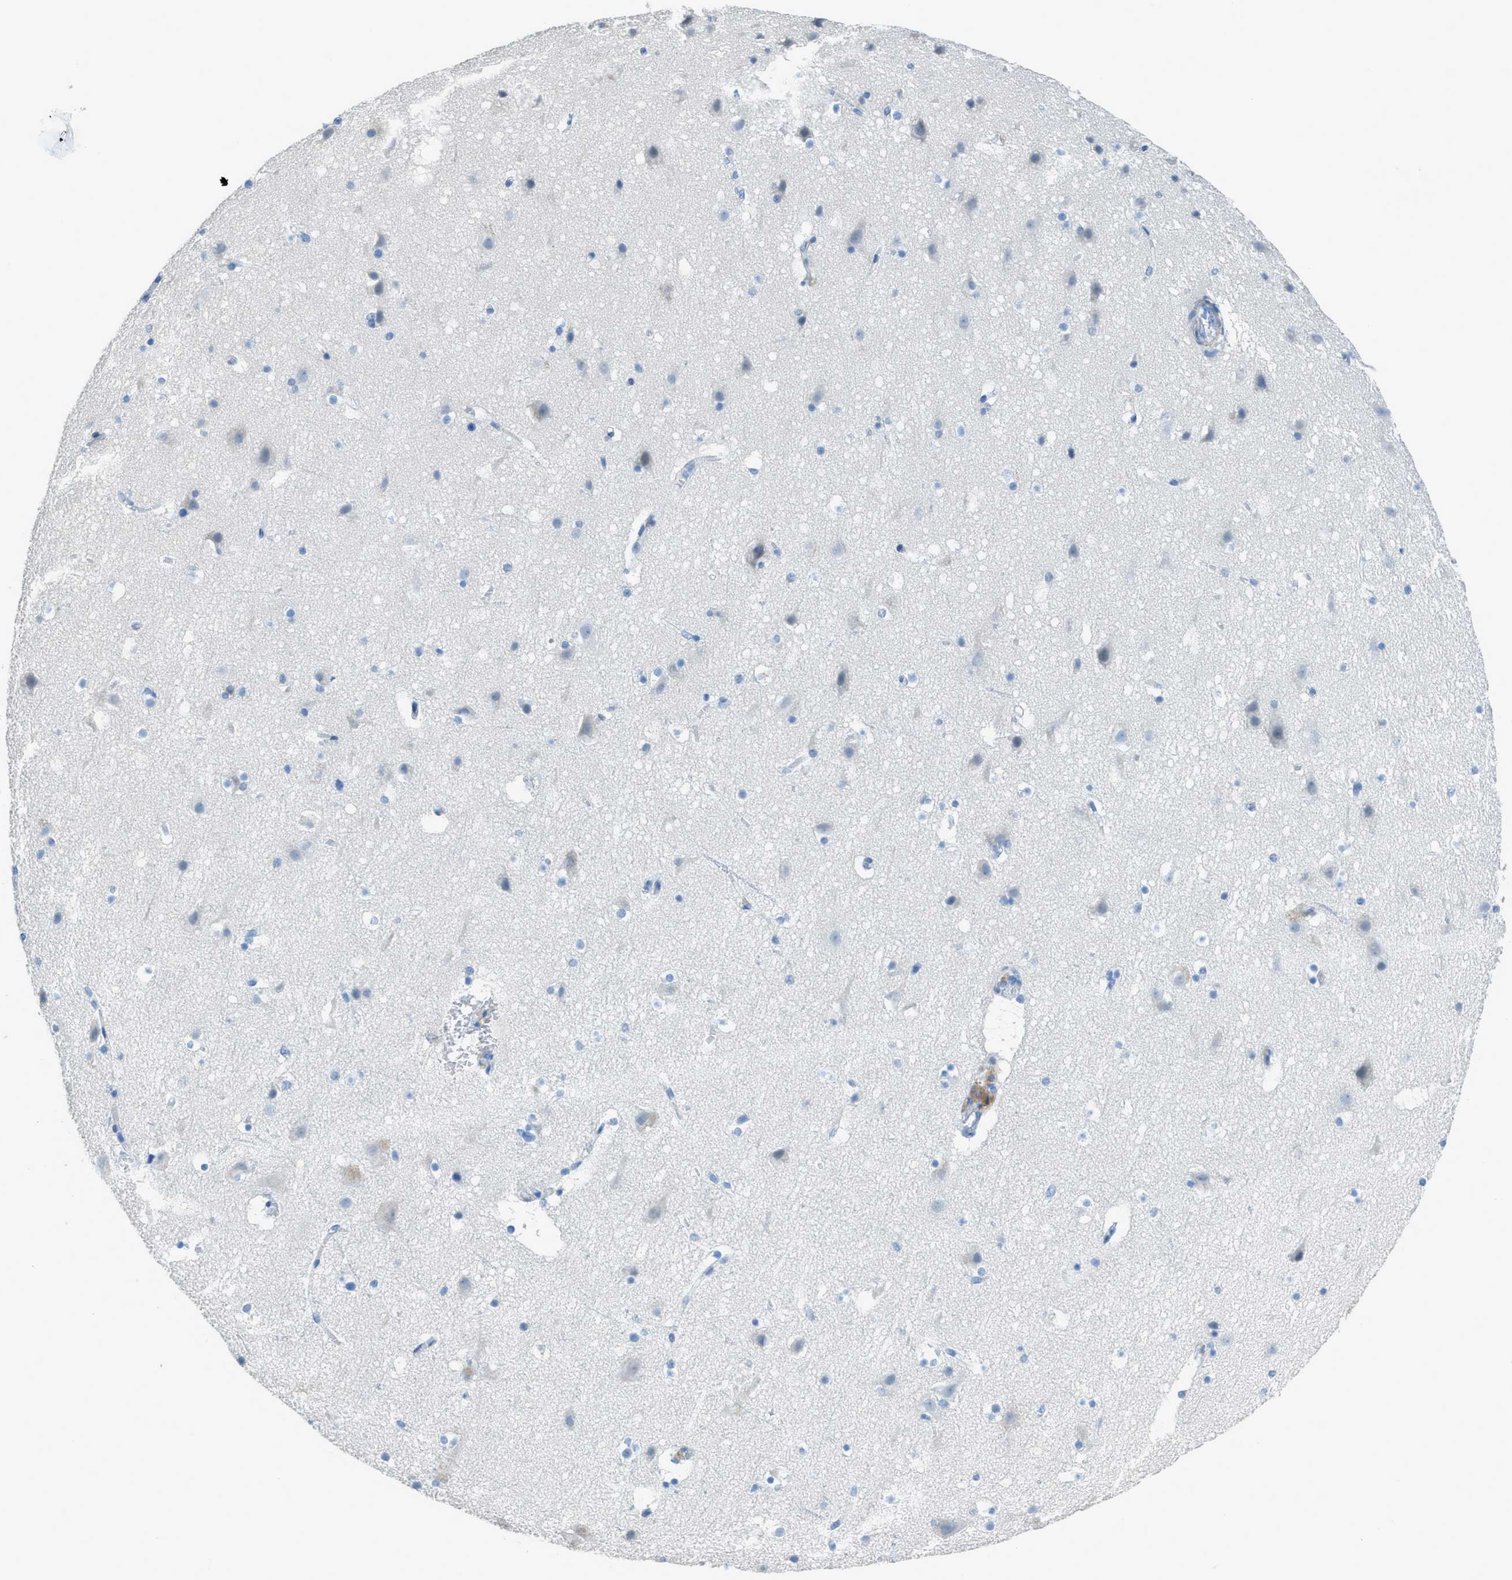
{"staining": {"intensity": "negative", "quantity": "none", "location": "none"}, "tissue": "cerebral cortex", "cell_type": "Endothelial cells", "image_type": "normal", "snomed": [{"axis": "morphology", "description": "Normal tissue, NOS"}, {"axis": "topography", "description": "Cerebral cortex"}], "caption": "Immunohistochemical staining of unremarkable cerebral cortex displays no significant staining in endothelial cells. Nuclei are stained in blue.", "gene": "ACAN", "patient": {"sex": "male", "age": 45}}